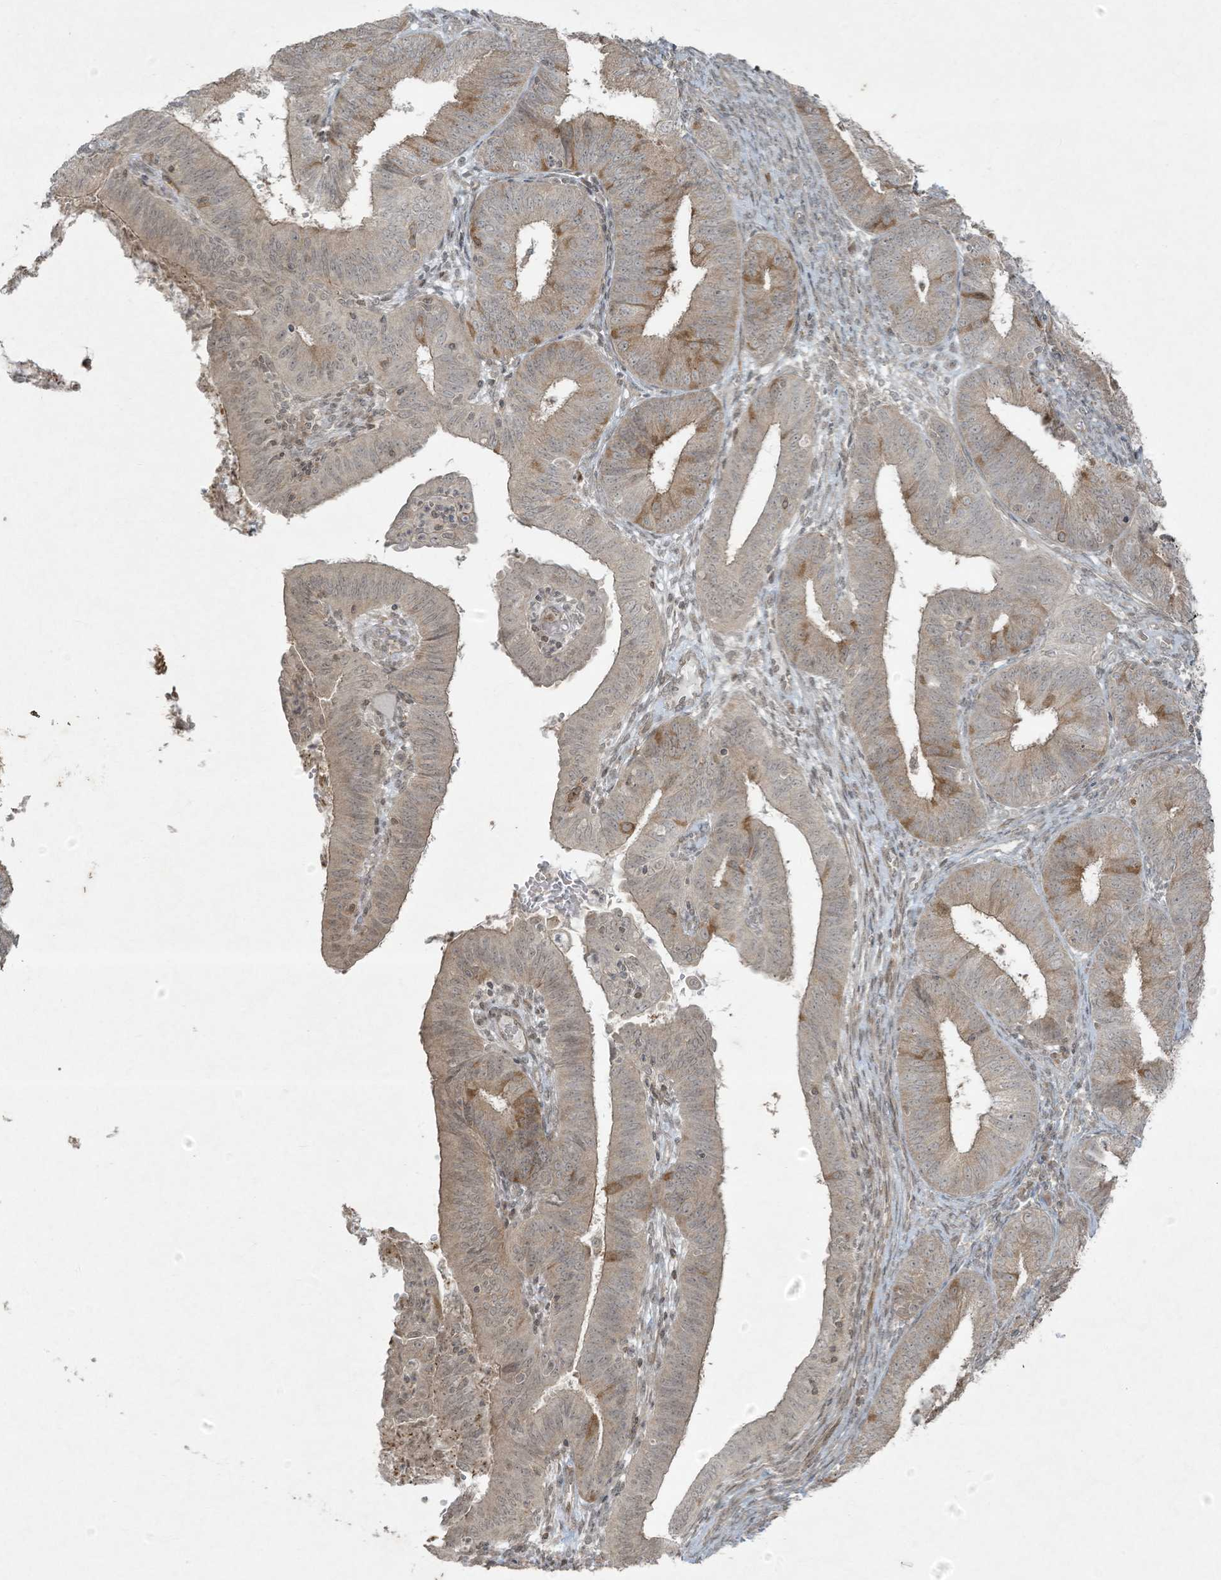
{"staining": {"intensity": "weak", "quantity": "25%-75%", "location": "cytoplasmic/membranous"}, "tissue": "endometrial cancer", "cell_type": "Tumor cells", "image_type": "cancer", "snomed": [{"axis": "morphology", "description": "Adenocarcinoma, NOS"}, {"axis": "topography", "description": "Endometrium"}], "caption": "Immunohistochemical staining of endometrial cancer displays weak cytoplasmic/membranous protein expression in about 25%-75% of tumor cells.", "gene": "ZNF263", "patient": {"sex": "female", "age": 51}}